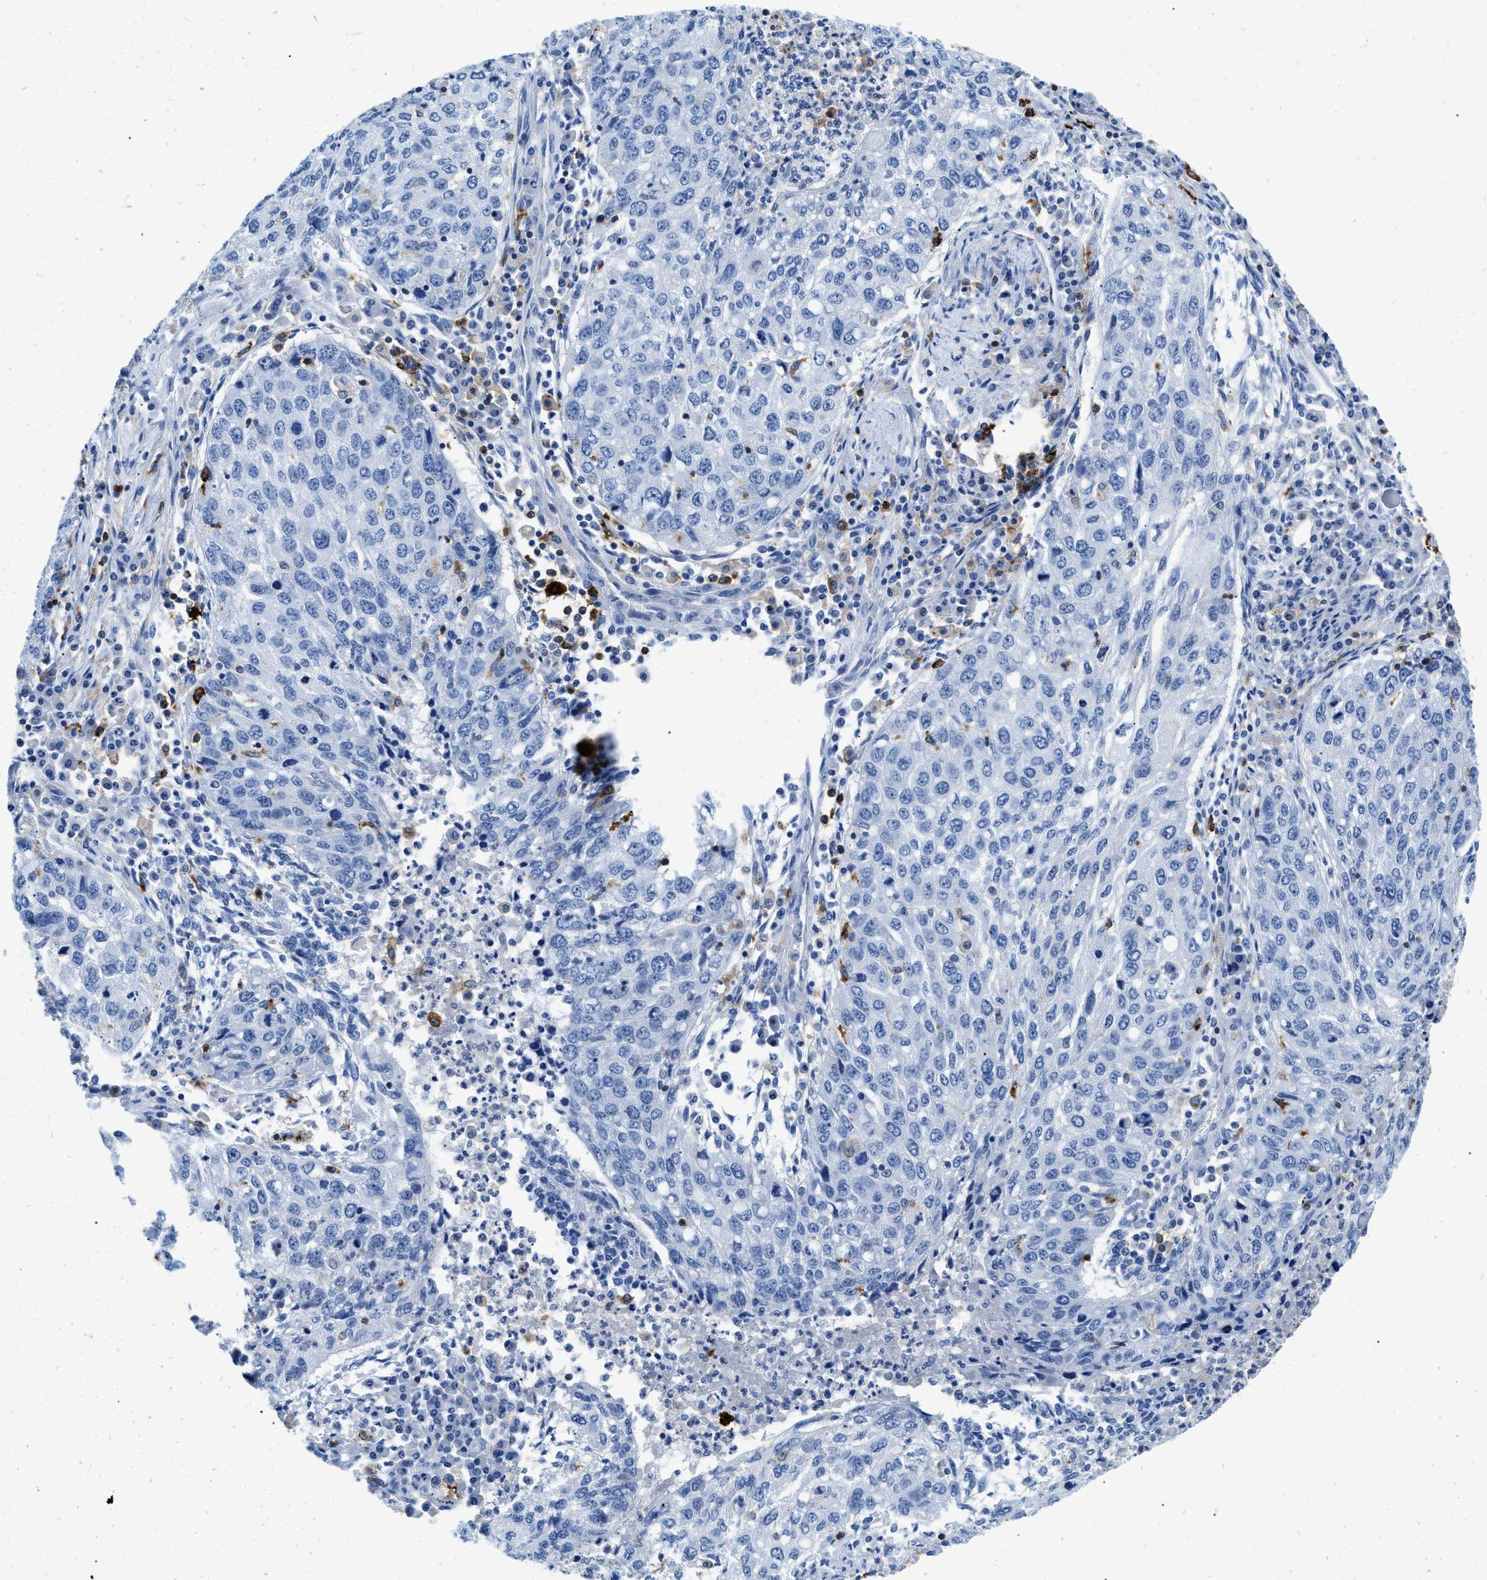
{"staining": {"intensity": "negative", "quantity": "none", "location": "none"}, "tissue": "lung cancer", "cell_type": "Tumor cells", "image_type": "cancer", "snomed": [{"axis": "morphology", "description": "Squamous cell carcinoma, NOS"}, {"axis": "topography", "description": "Lung"}], "caption": "High power microscopy histopathology image of an immunohistochemistry histopathology image of squamous cell carcinoma (lung), revealing no significant positivity in tumor cells. Brightfield microscopy of IHC stained with DAB (brown) and hematoxylin (blue), captured at high magnification.", "gene": "CD226", "patient": {"sex": "female", "age": 63}}